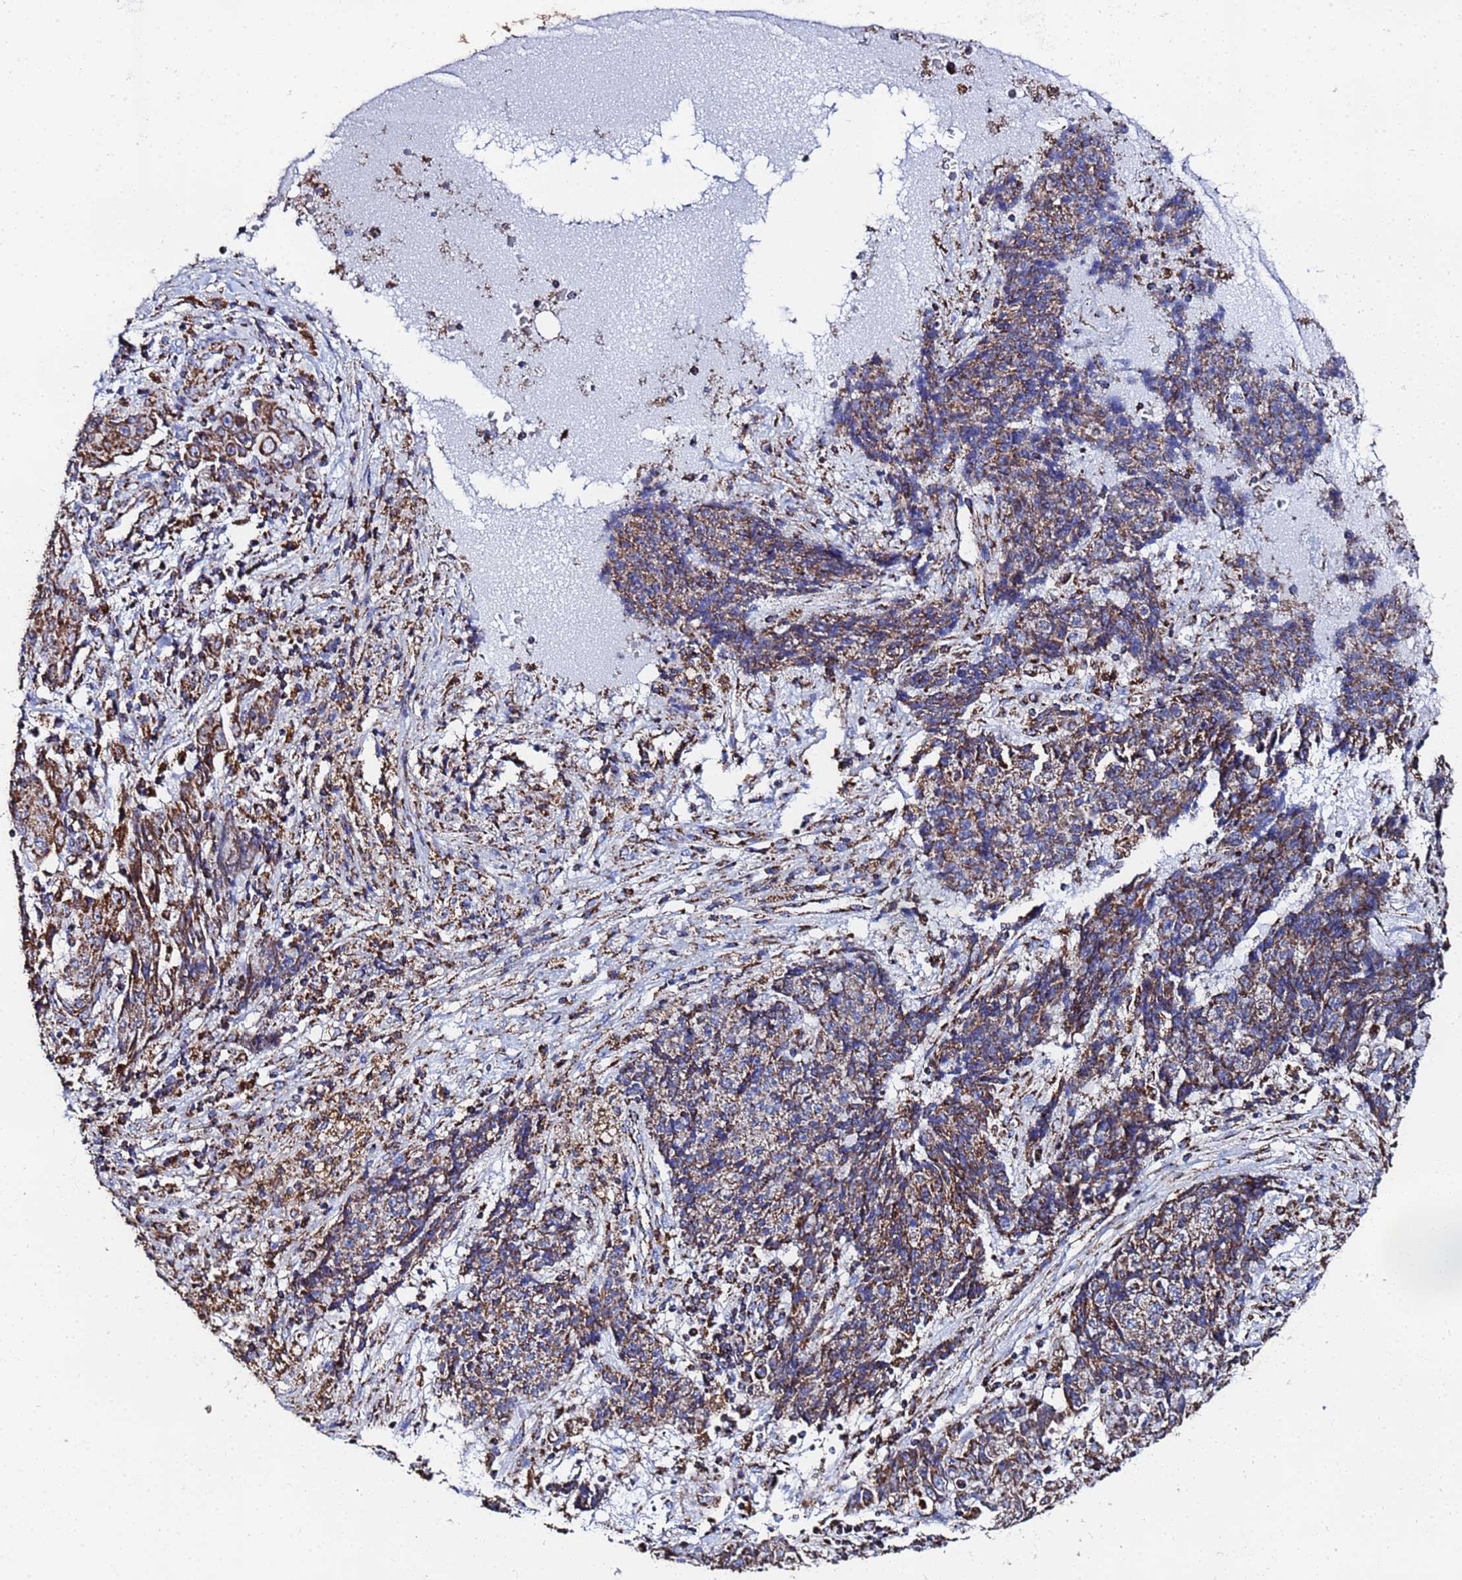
{"staining": {"intensity": "moderate", "quantity": ">75%", "location": "cytoplasmic/membranous"}, "tissue": "ovarian cancer", "cell_type": "Tumor cells", "image_type": "cancer", "snomed": [{"axis": "morphology", "description": "Carcinoma, endometroid"}, {"axis": "topography", "description": "Ovary"}], "caption": "Ovarian endometroid carcinoma stained with a protein marker exhibits moderate staining in tumor cells.", "gene": "GLUD1", "patient": {"sex": "female", "age": 42}}